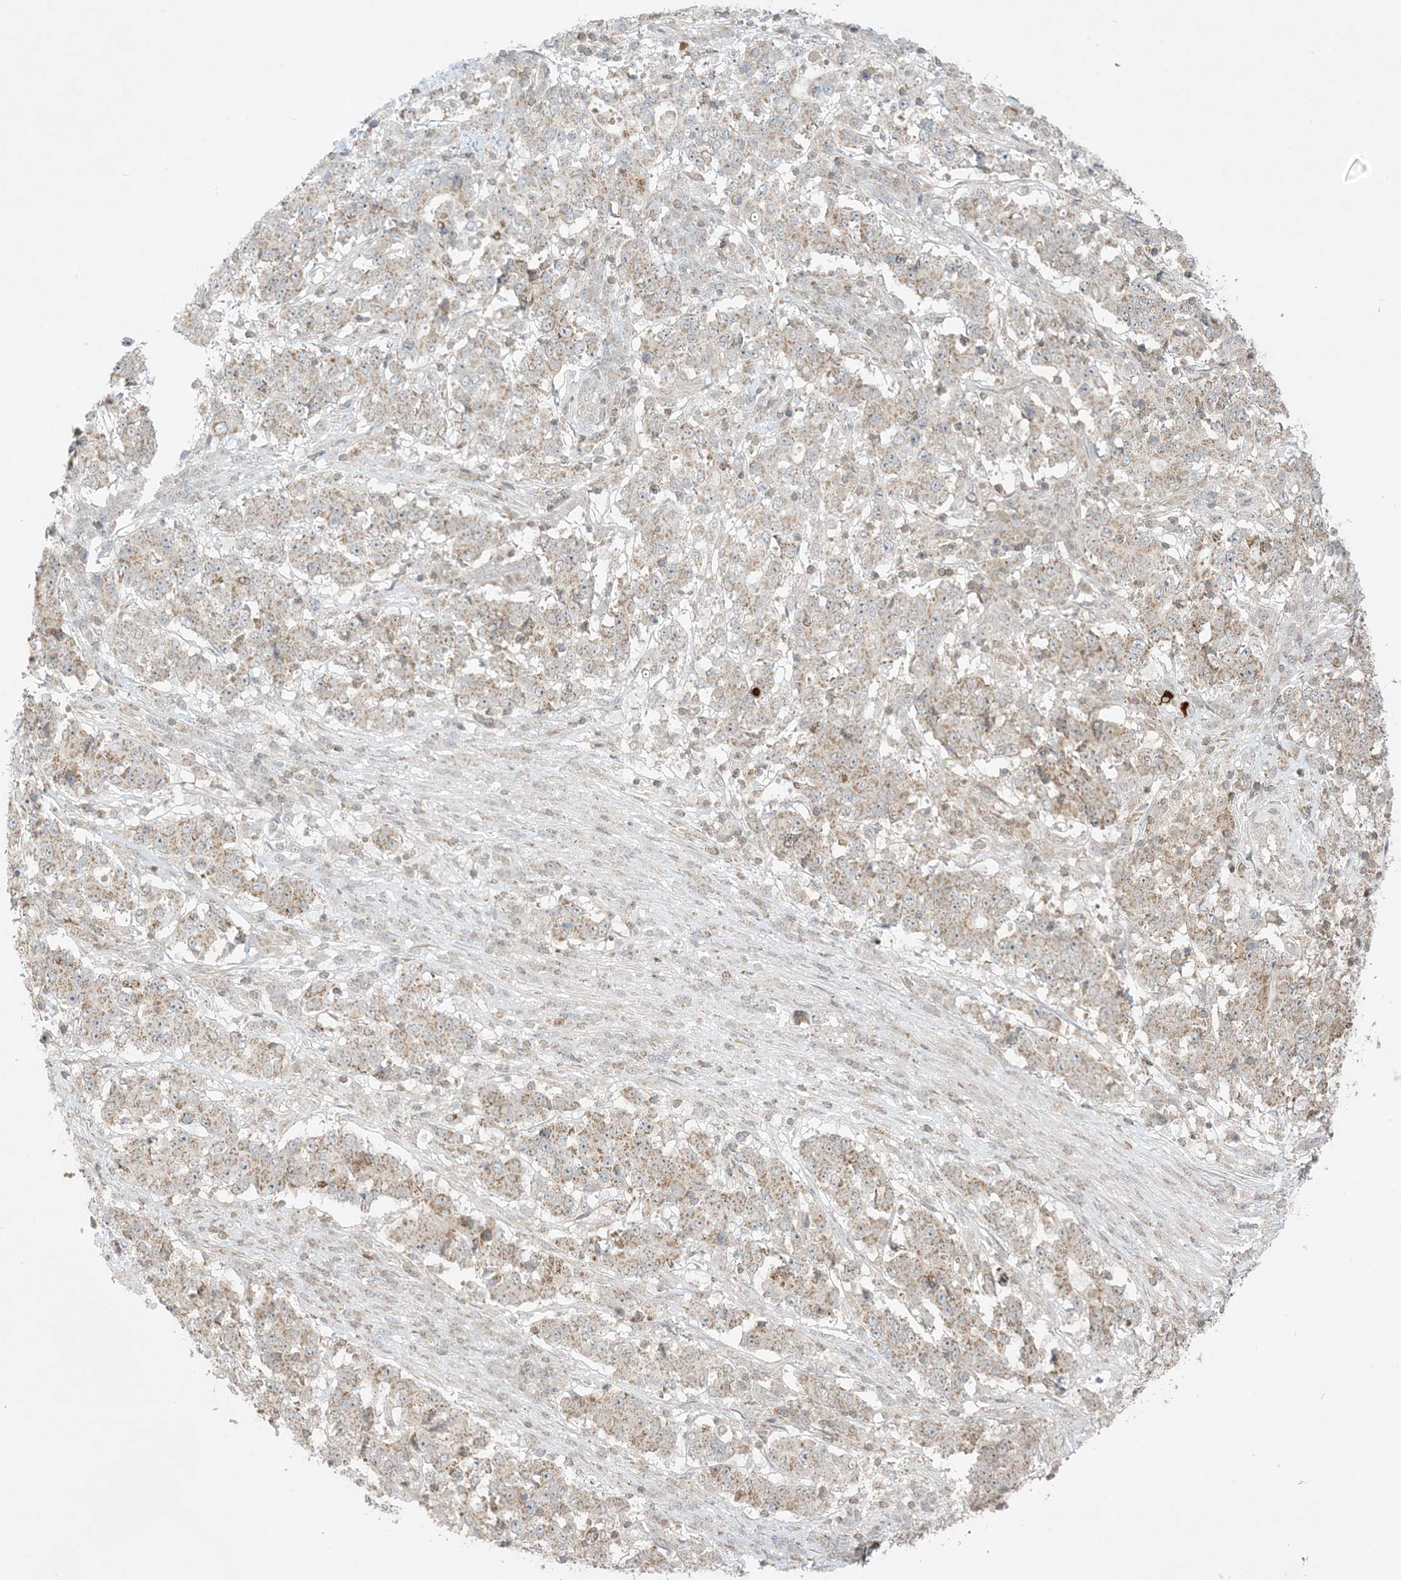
{"staining": {"intensity": "moderate", "quantity": "25%-75%", "location": "cytoplasmic/membranous"}, "tissue": "stomach cancer", "cell_type": "Tumor cells", "image_type": "cancer", "snomed": [{"axis": "morphology", "description": "Adenocarcinoma, NOS"}, {"axis": "topography", "description": "Stomach"}], "caption": "Stomach adenocarcinoma tissue reveals moderate cytoplasmic/membranous expression in about 25%-75% of tumor cells", "gene": "PHLDB2", "patient": {"sex": "male", "age": 59}}